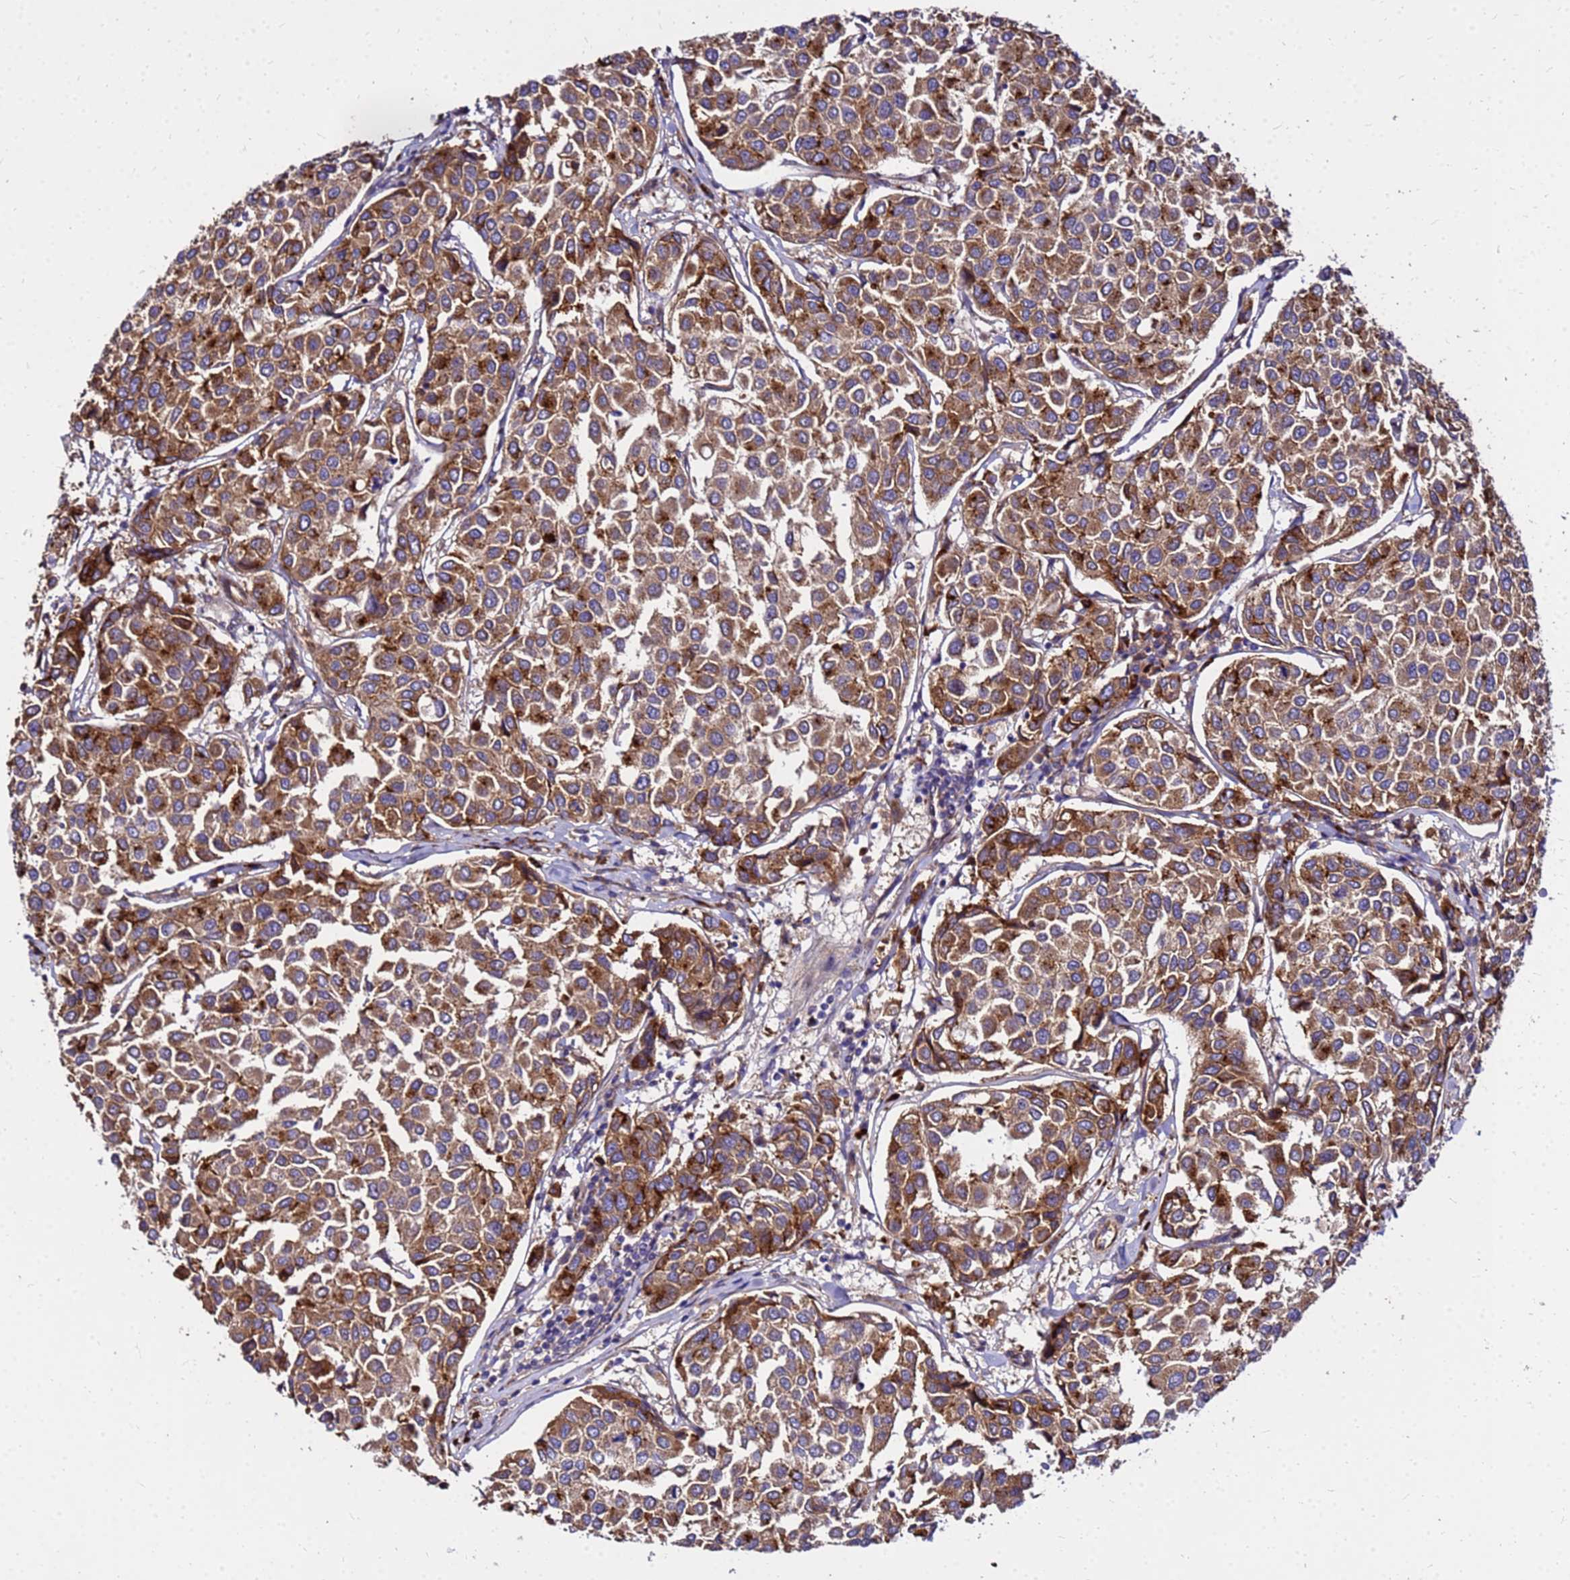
{"staining": {"intensity": "strong", "quantity": ">75%", "location": "cytoplasmic/membranous"}, "tissue": "breast cancer", "cell_type": "Tumor cells", "image_type": "cancer", "snomed": [{"axis": "morphology", "description": "Duct carcinoma"}, {"axis": "topography", "description": "Breast"}], "caption": "Tumor cells reveal strong cytoplasmic/membranous expression in about >75% of cells in breast cancer.", "gene": "WWC2", "patient": {"sex": "female", "age": 55}}